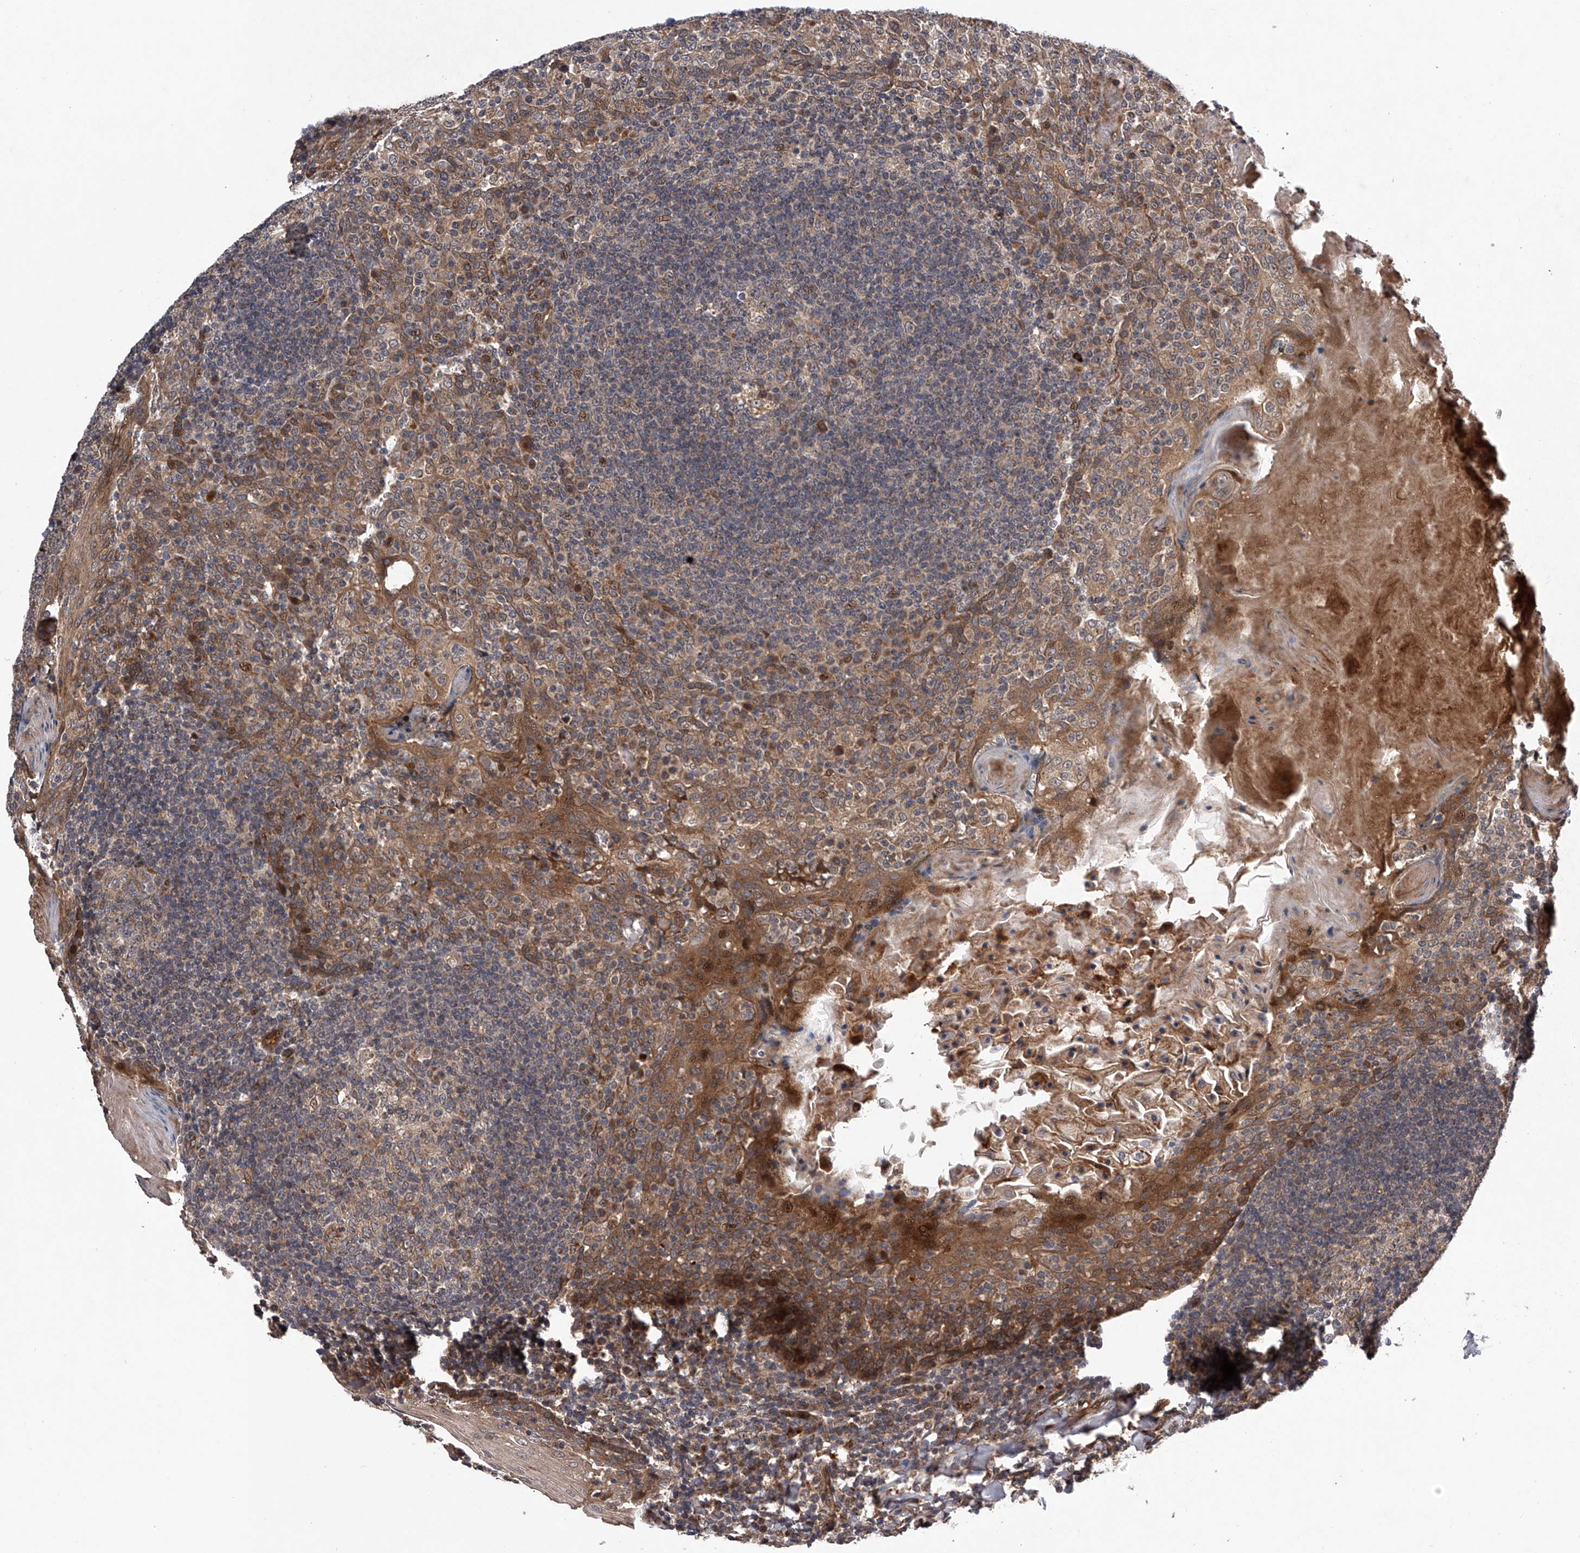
{"staining": {"intensity": "moderate", "quantity": "25%-75%", "location": "cytoplasmic/membranous"}, "tissue": "tonsil", "cell_type": "Germinal center cells", "image_type": "normal", "snomed": [{"axis": "morphology", "description": "Normal tissue, NOS"}, {"axis": "topography", "description": "Tonsil"}], "caption": "Benign tonsil shows moderate cytoplasmic/membranous expression in about 25%-75% of germinal center cells.", "gene": "MAP3K11", "patient": {"sex": "female", "age": 19}}